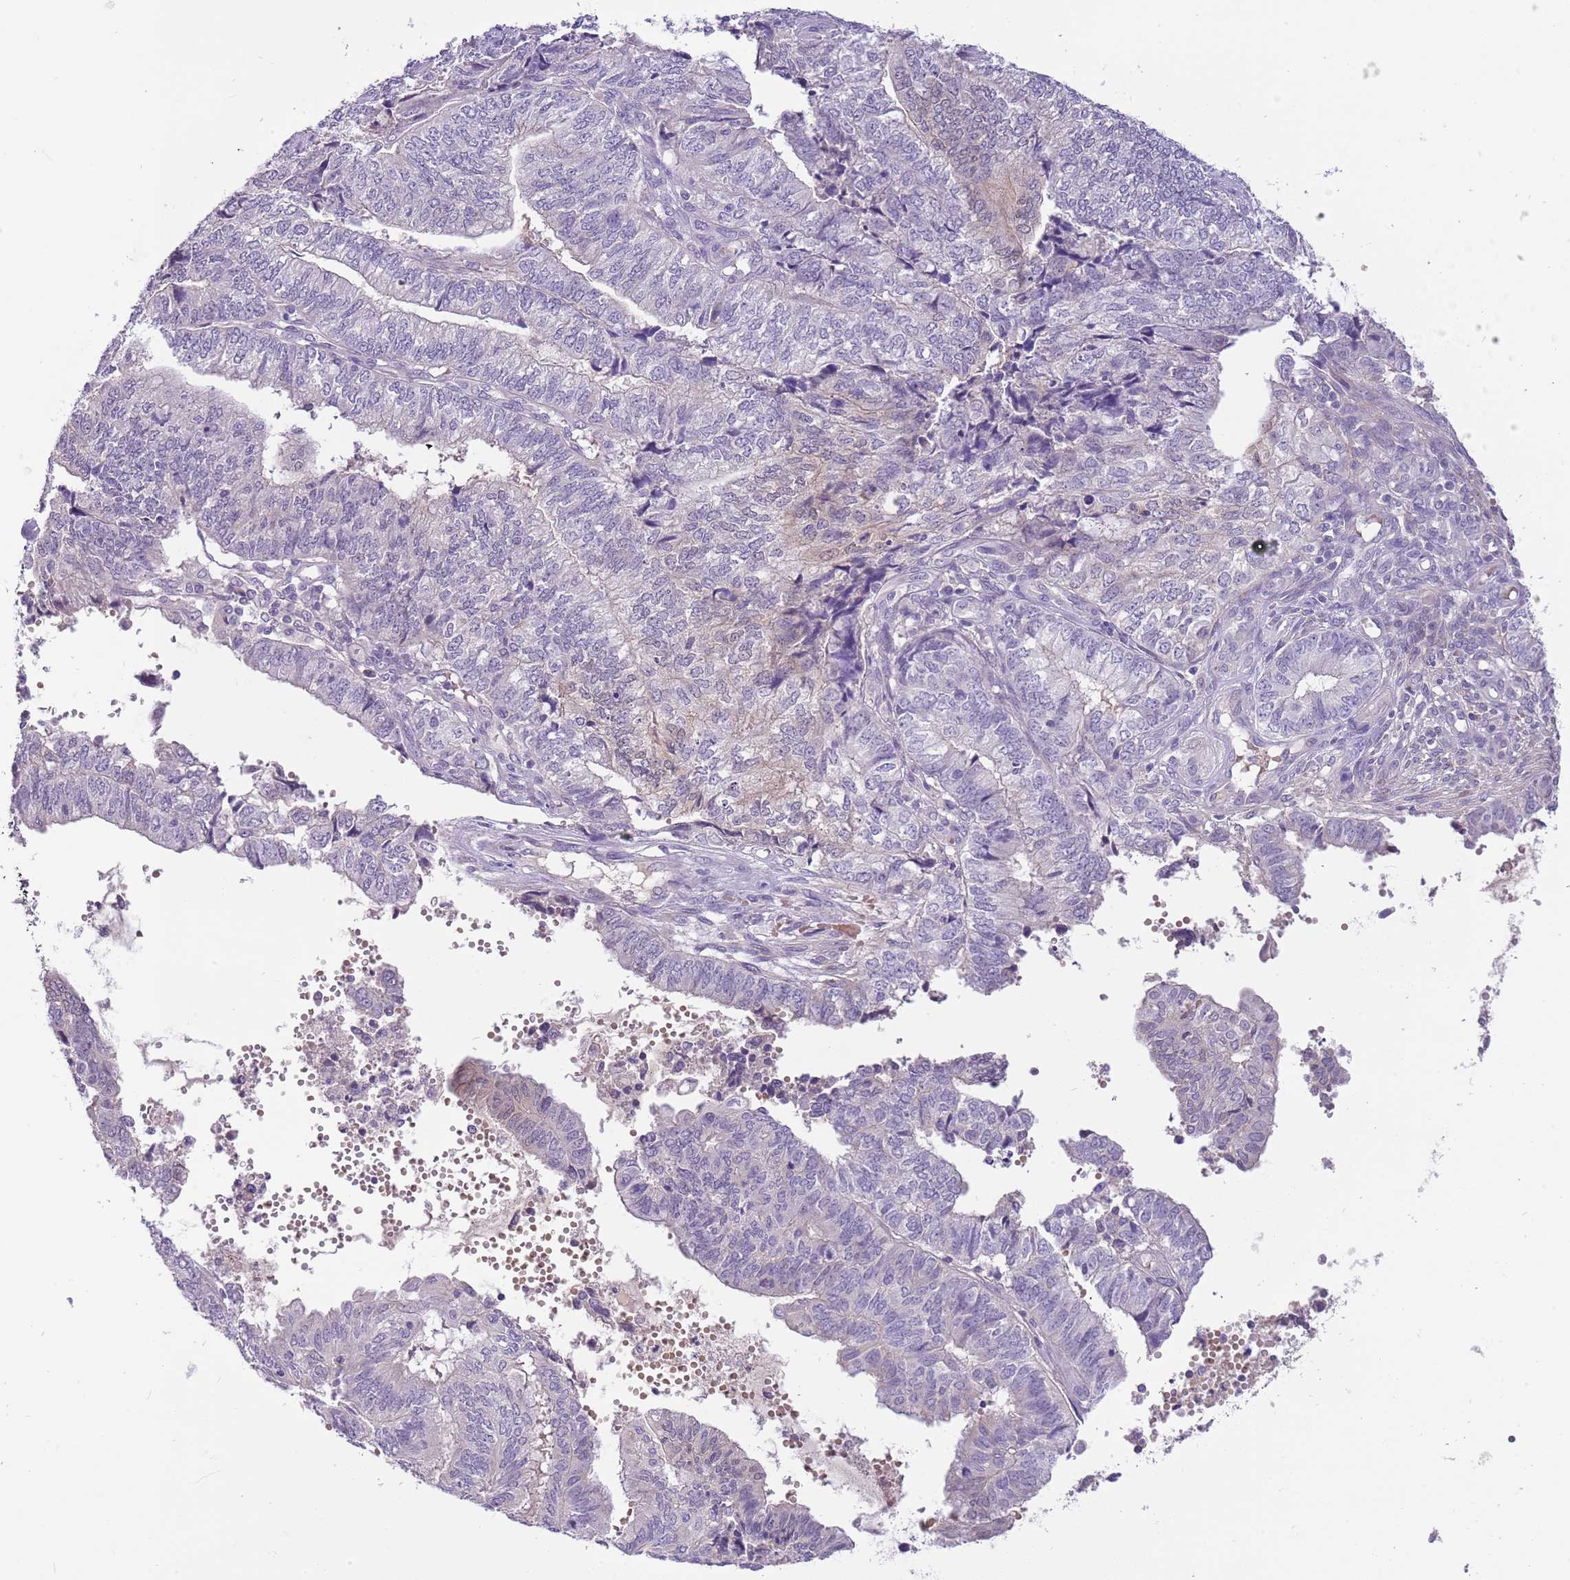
{"staining": {"intensity": "negative", "quantity": "none", "location": "none"}, "tissue": "endometrial cancer", "cell_type": "Tumor cells", "image_type": "cancer", "snomed": [{"axis": "morphology", "description": "Adenocarcinoma, NOS"}, {"axis": "topography", "description": "Uterus"}, {"axis": "topography", "description": "Endometrium"}], "caption": "DAB immunohistochemical staining of human adenocarcinoma (endometrial) reveals no significant staining in tumor cells.", "gene": "CFAP73", "patient": {"sex": "female", "age": 70}}